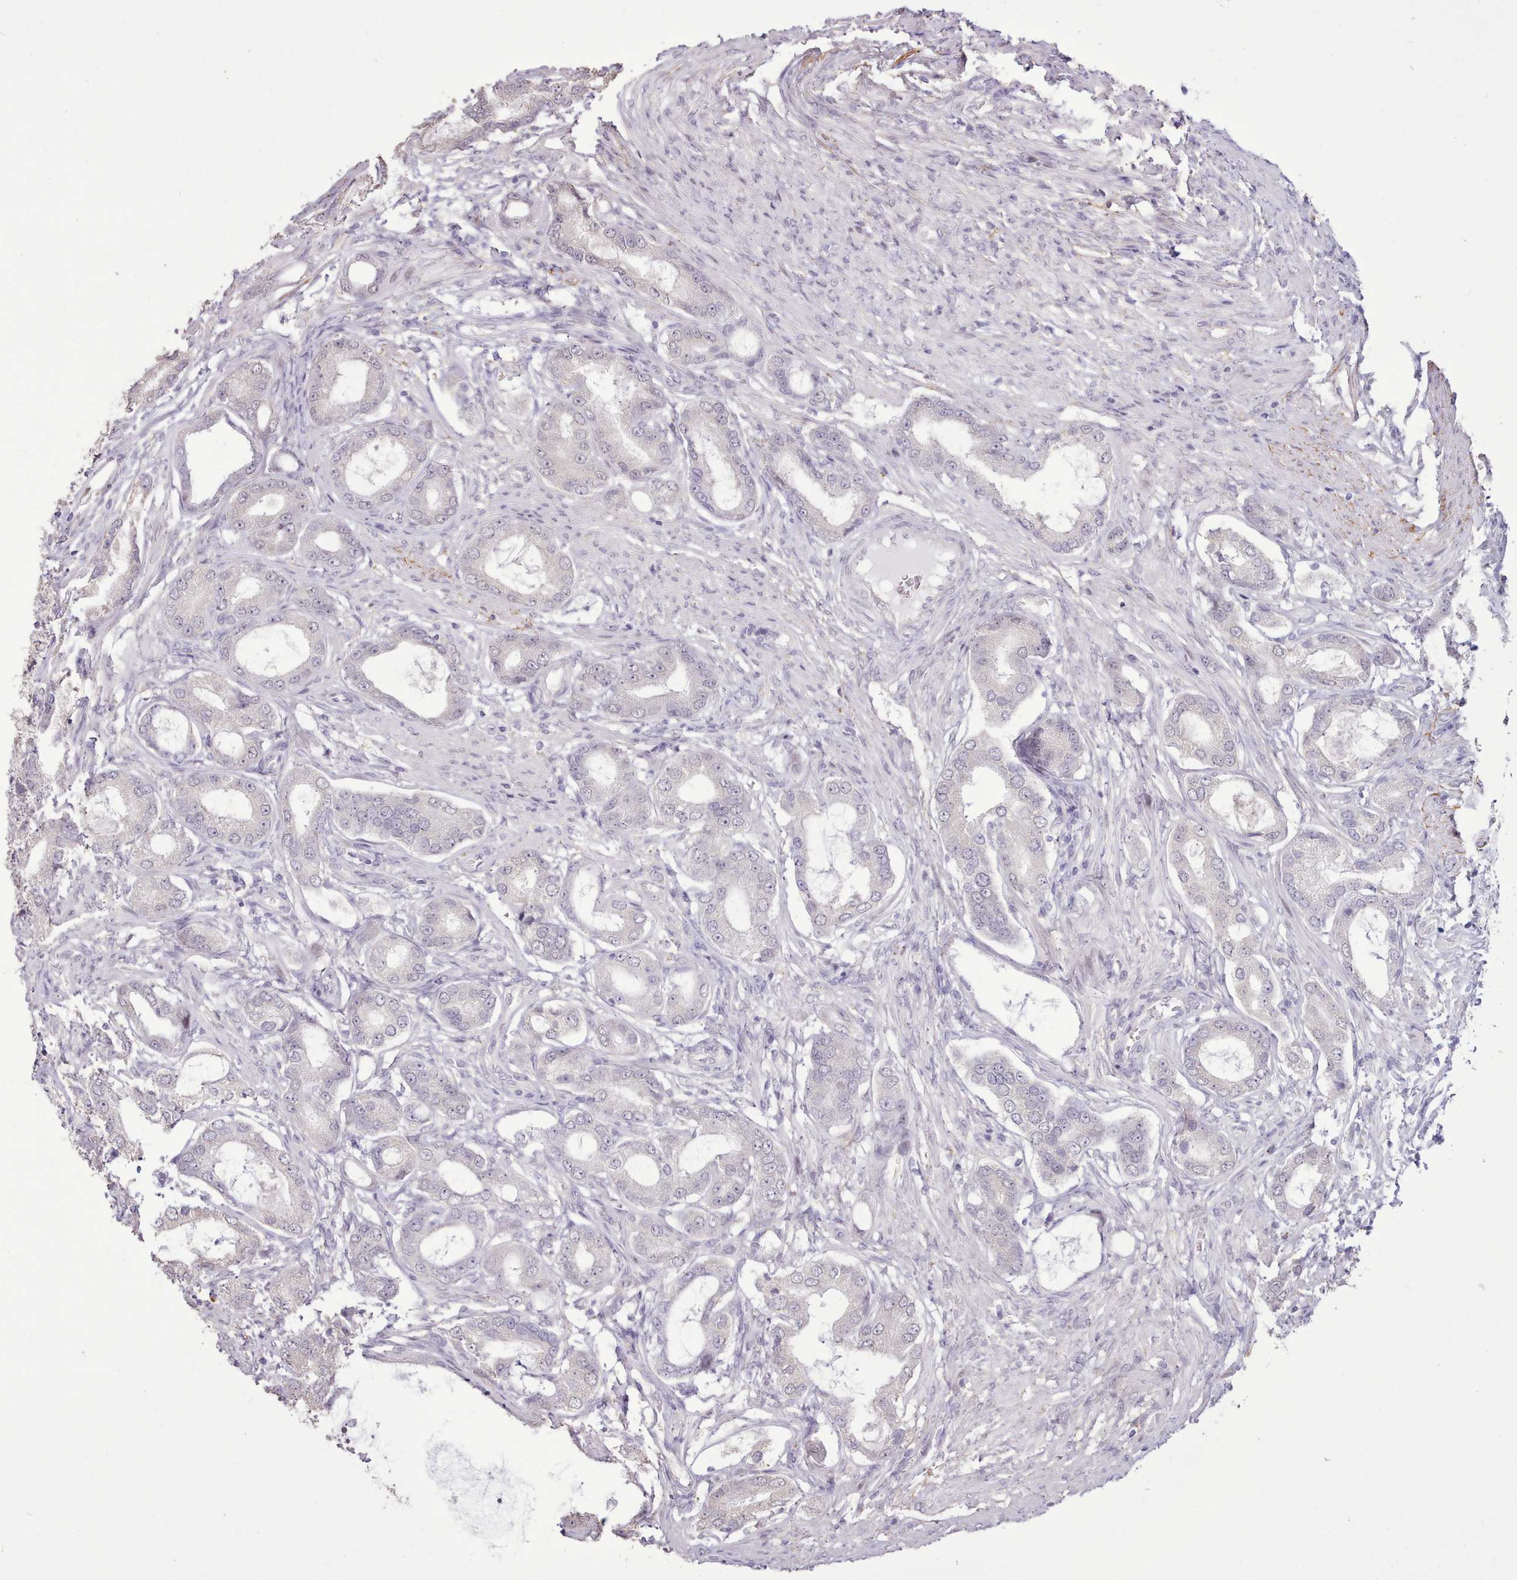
{"staining": {"intensity": "negative", "quantity": "none", "location": "none"}, "tissue": "prostate cancer", "cell_type": "Tumor cells", "image_type": "cancer", "snomed": [{"axis": "morphology", "description": "Adenocarcinoma, High grade"}, {"axis": "topography", "description": "Prostate"}], "caption": "The photomicrograph demonstrates no significant staining in tumor cells of prostate adenocarcinoma (high-grade).", "gene": "TAF15", "patient": {"sex": "male", "age": 69}}